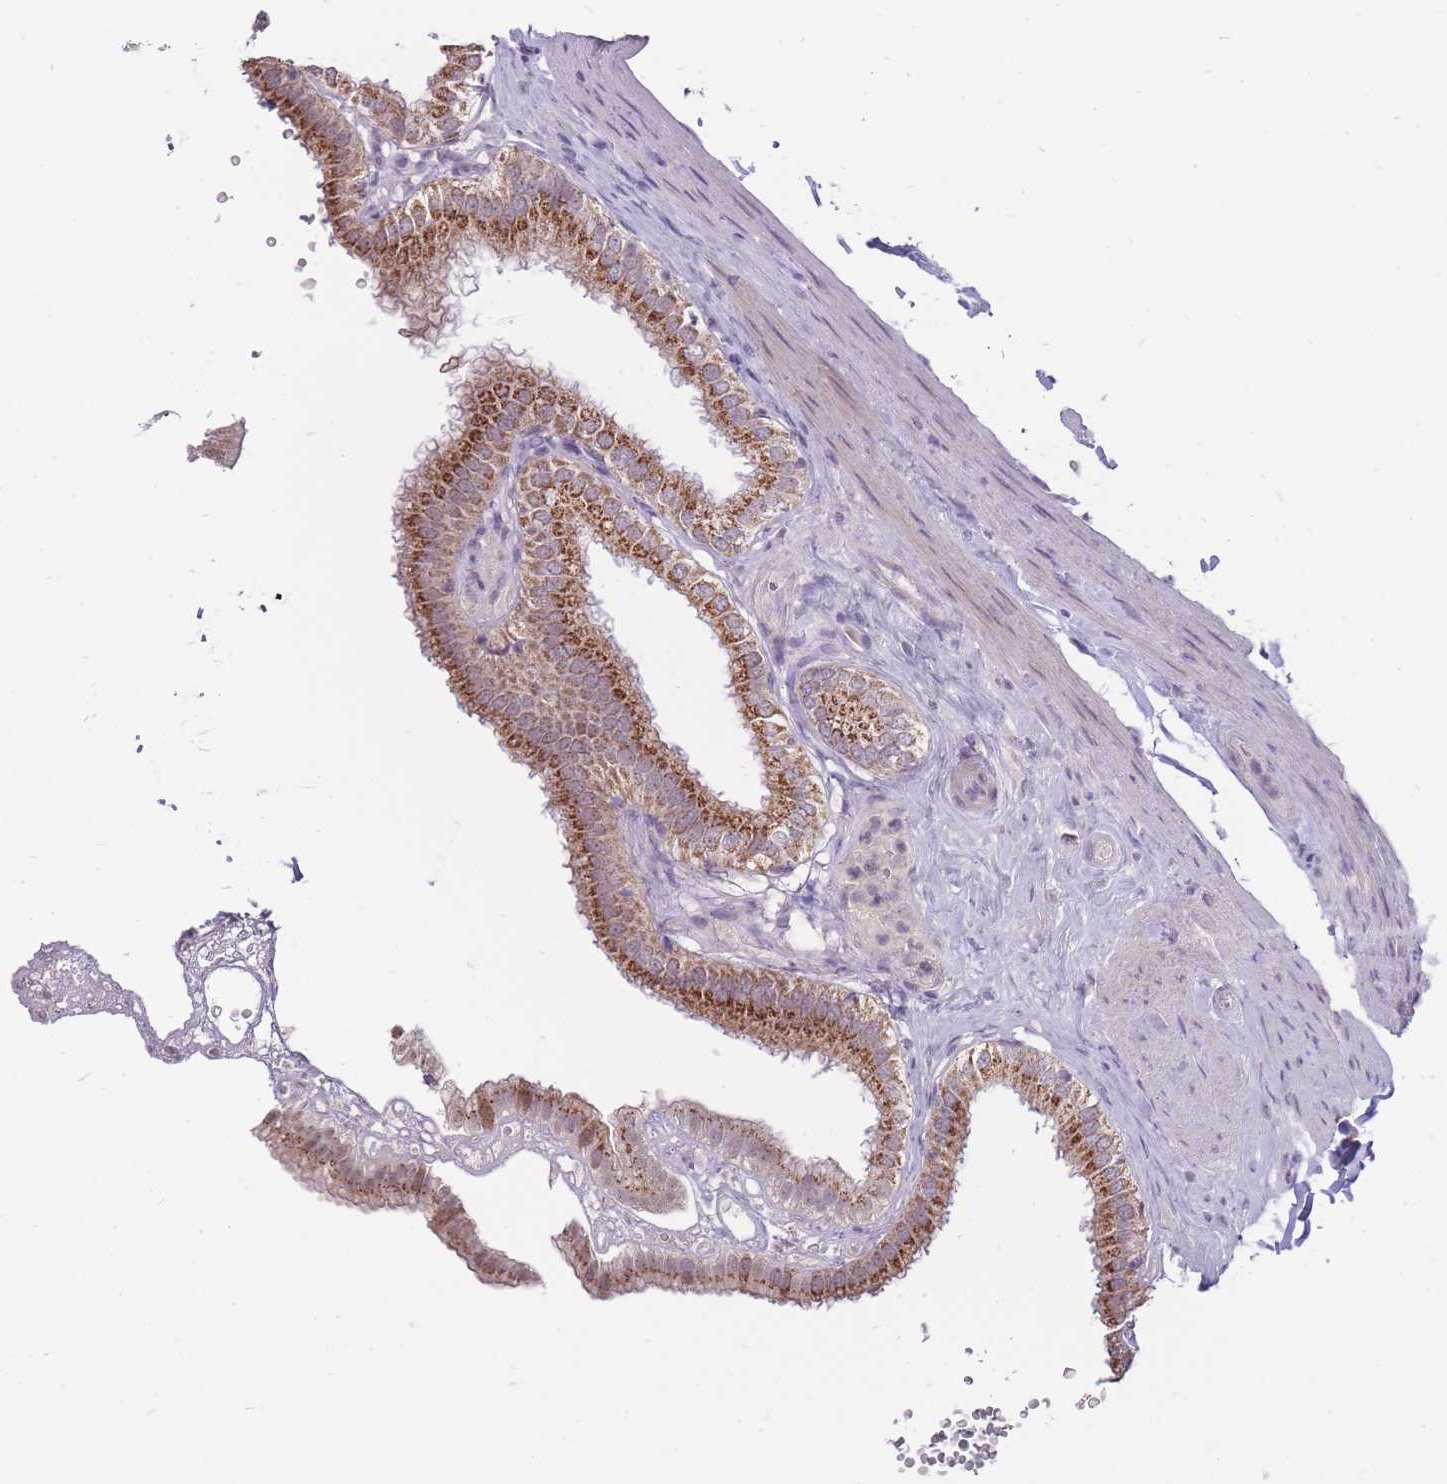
{"staining": {"intensity": "strong", "quantity": ">75%", "location": "cytoplasmic/membranous"}, "tissue": "gallbladder", "cell_type": "Glandular cells", "image_type": "normal", "snomed": [{"axis": "morphology", "description": "Normal tissue, NOS"}, {"axis": "topography", "description": "Gallbladder"}], "caption": "A high amount of strong cytoplasmic/membranous staining is identified in approximately >75% of glandular cells in normal gallbladder.", "gene": "NELL1", "patient": {"sex": "female", "age": 61}}